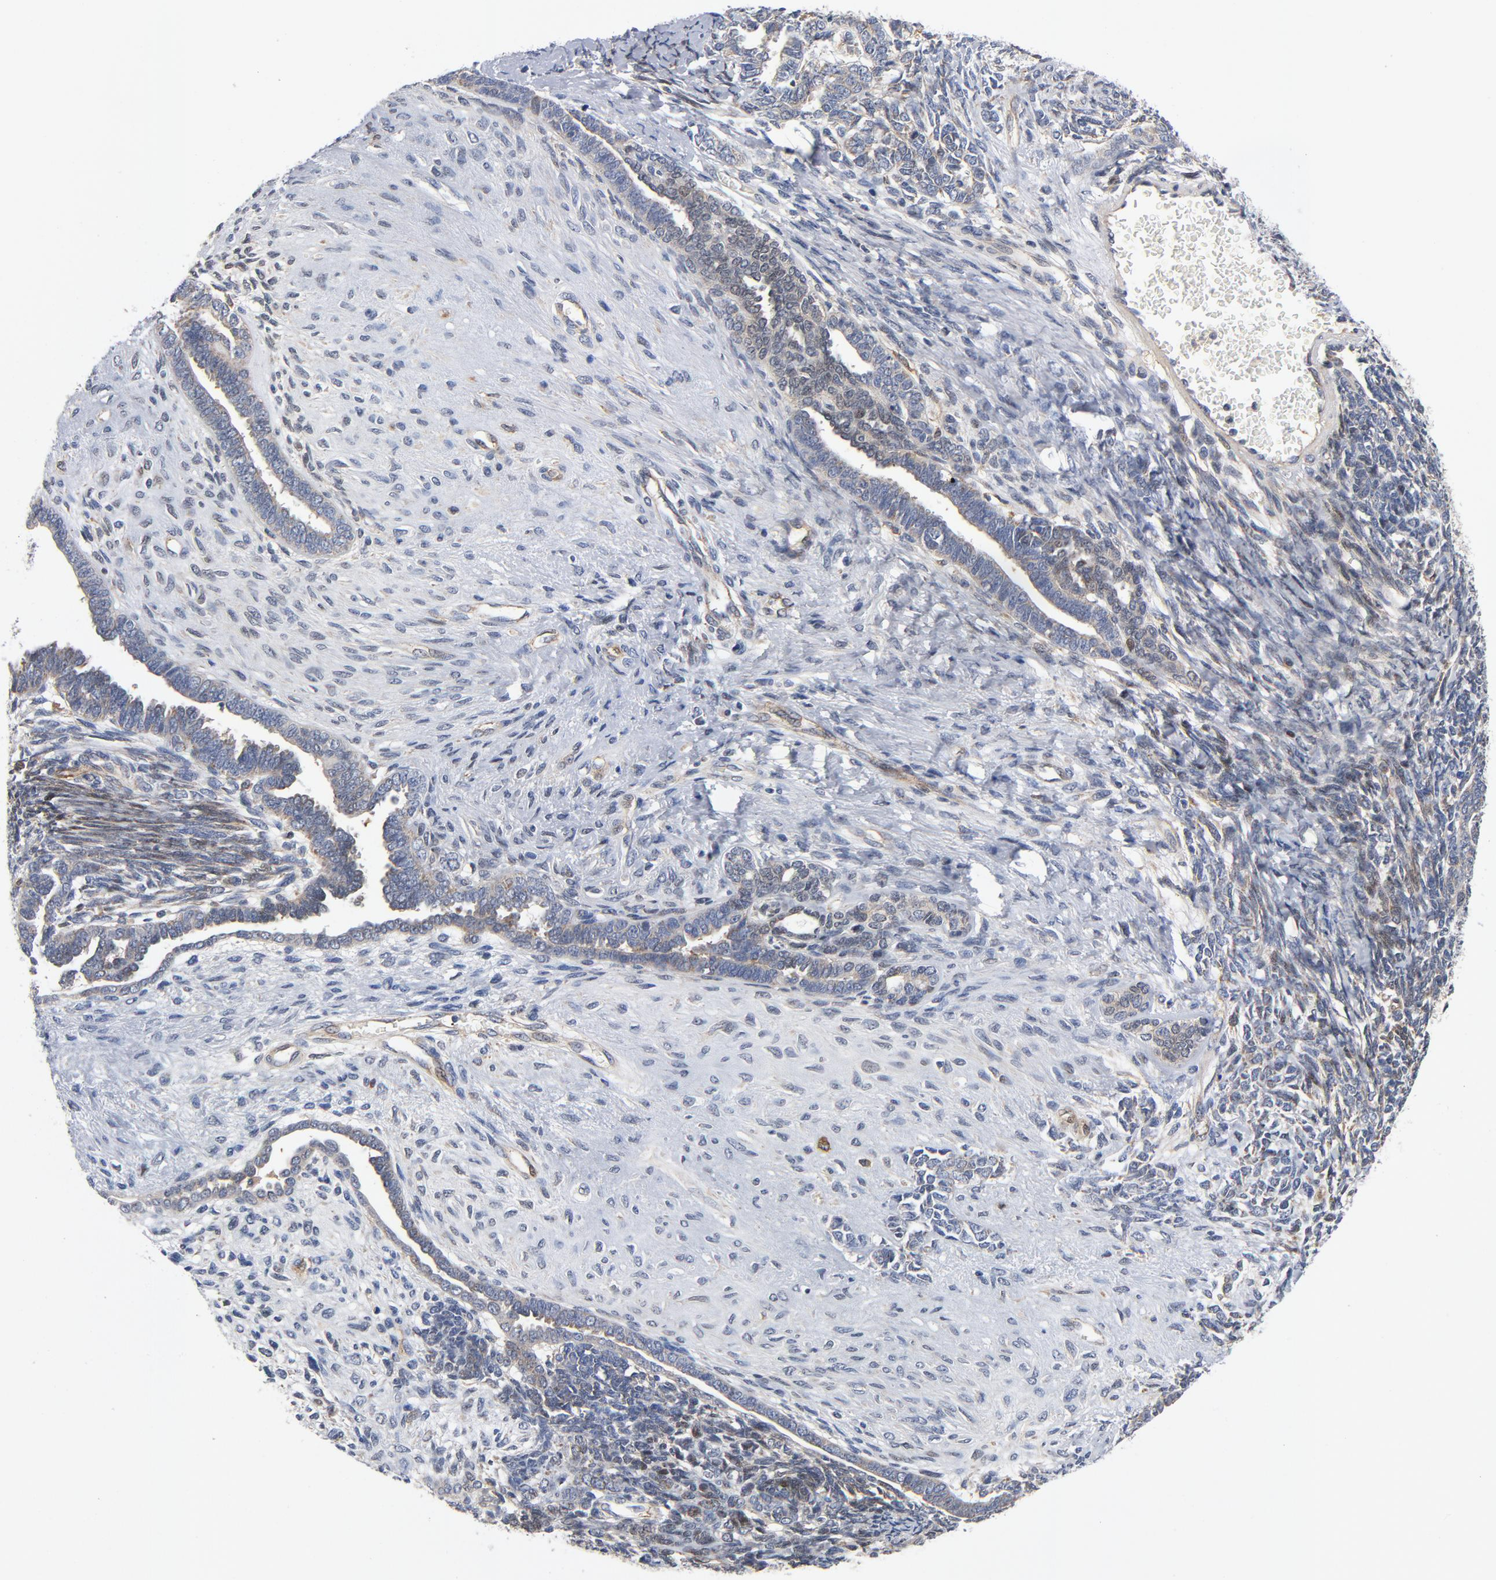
{"staining": {"intensity": "weak", "quantity": ">75%", "location": "cytoplasmic/membranous"}, "tissue": "endometrial cancer", "cell_type": "Tumor cells", "image_type": "cancer", "snomed": [{"axis": "morphology", "description": "Neoplasm, malignant, NOS"}, {"axis": "topography", "description": "Endometrium"}], "caption": "IHC of endometrial neoplasm (malignant) demonstrates low levels of weak cytoplasmic/membranous positivity in about >75% of tumor cells. The staining was performed using DAB, with brown indicating positive protein expression. Nuclei are stained blue with hematoxylin.", "gene": "RAPGEF4", "patient": {"sex": "female", "age": 74}}